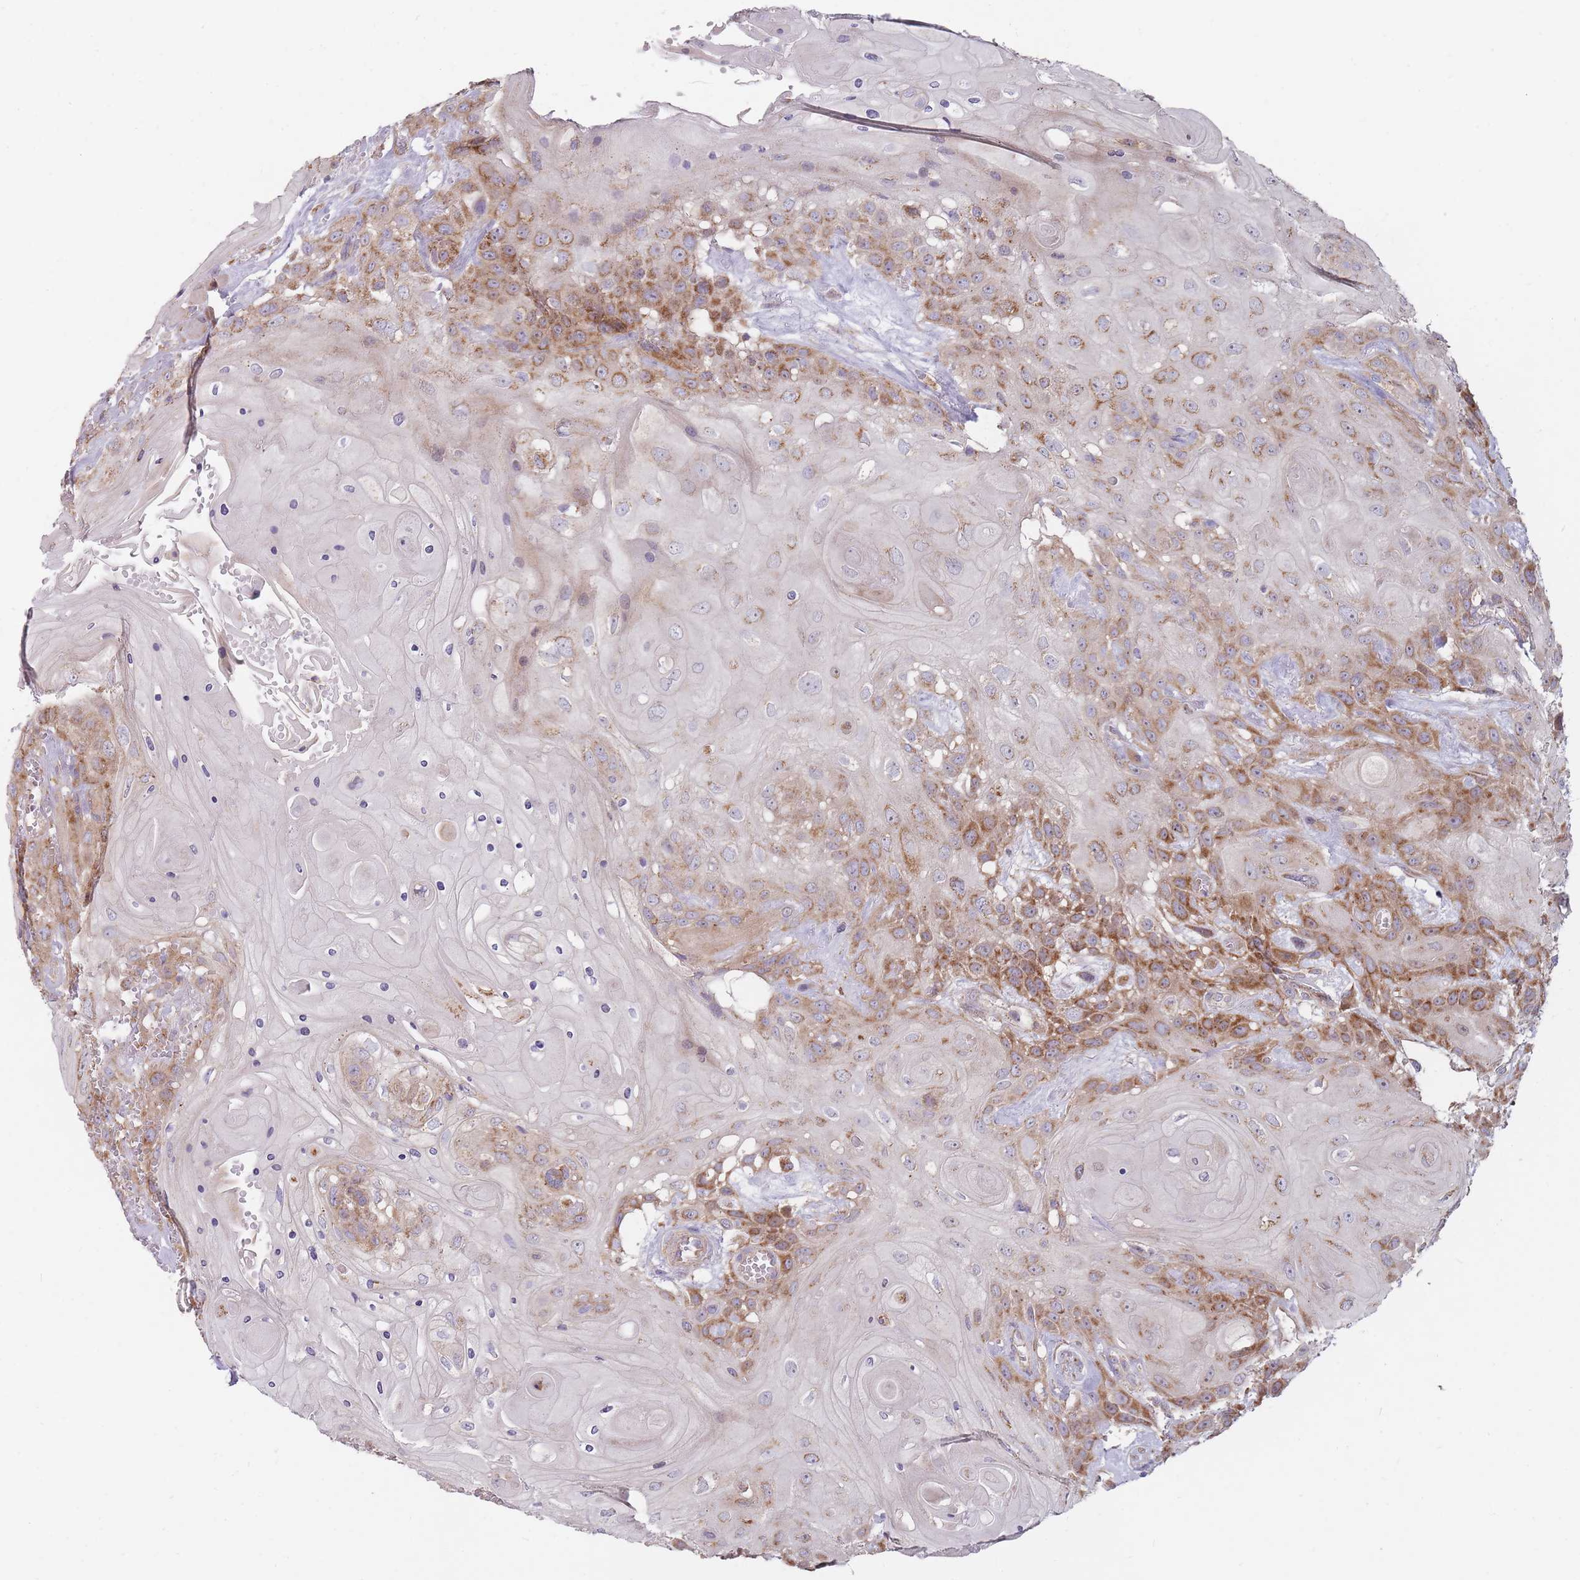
{"staining": {"intensity": "moderate", "quantity": "25%-75%", "location": "cytoplasmic/membranous"}, "tissue": "head and neck cancer", "cell_type": "Tumor cells", "image_type": "cancer", "snomed": [{"axis": "morphology", "description": "Squamous cell carcinoma, NOS"}, {"axis": "topography", "description": "Head-Neck"}], "caption": "About 25%-75% of tumor cells in human head and neck cancer (squamous cell carcinoma) display moderate cytoplasmic/membranous protein expression as visualized by brown immunohistochemical staining.", "gene": "NDUFA9", "patient": {"sex": "female", "age": 43}}